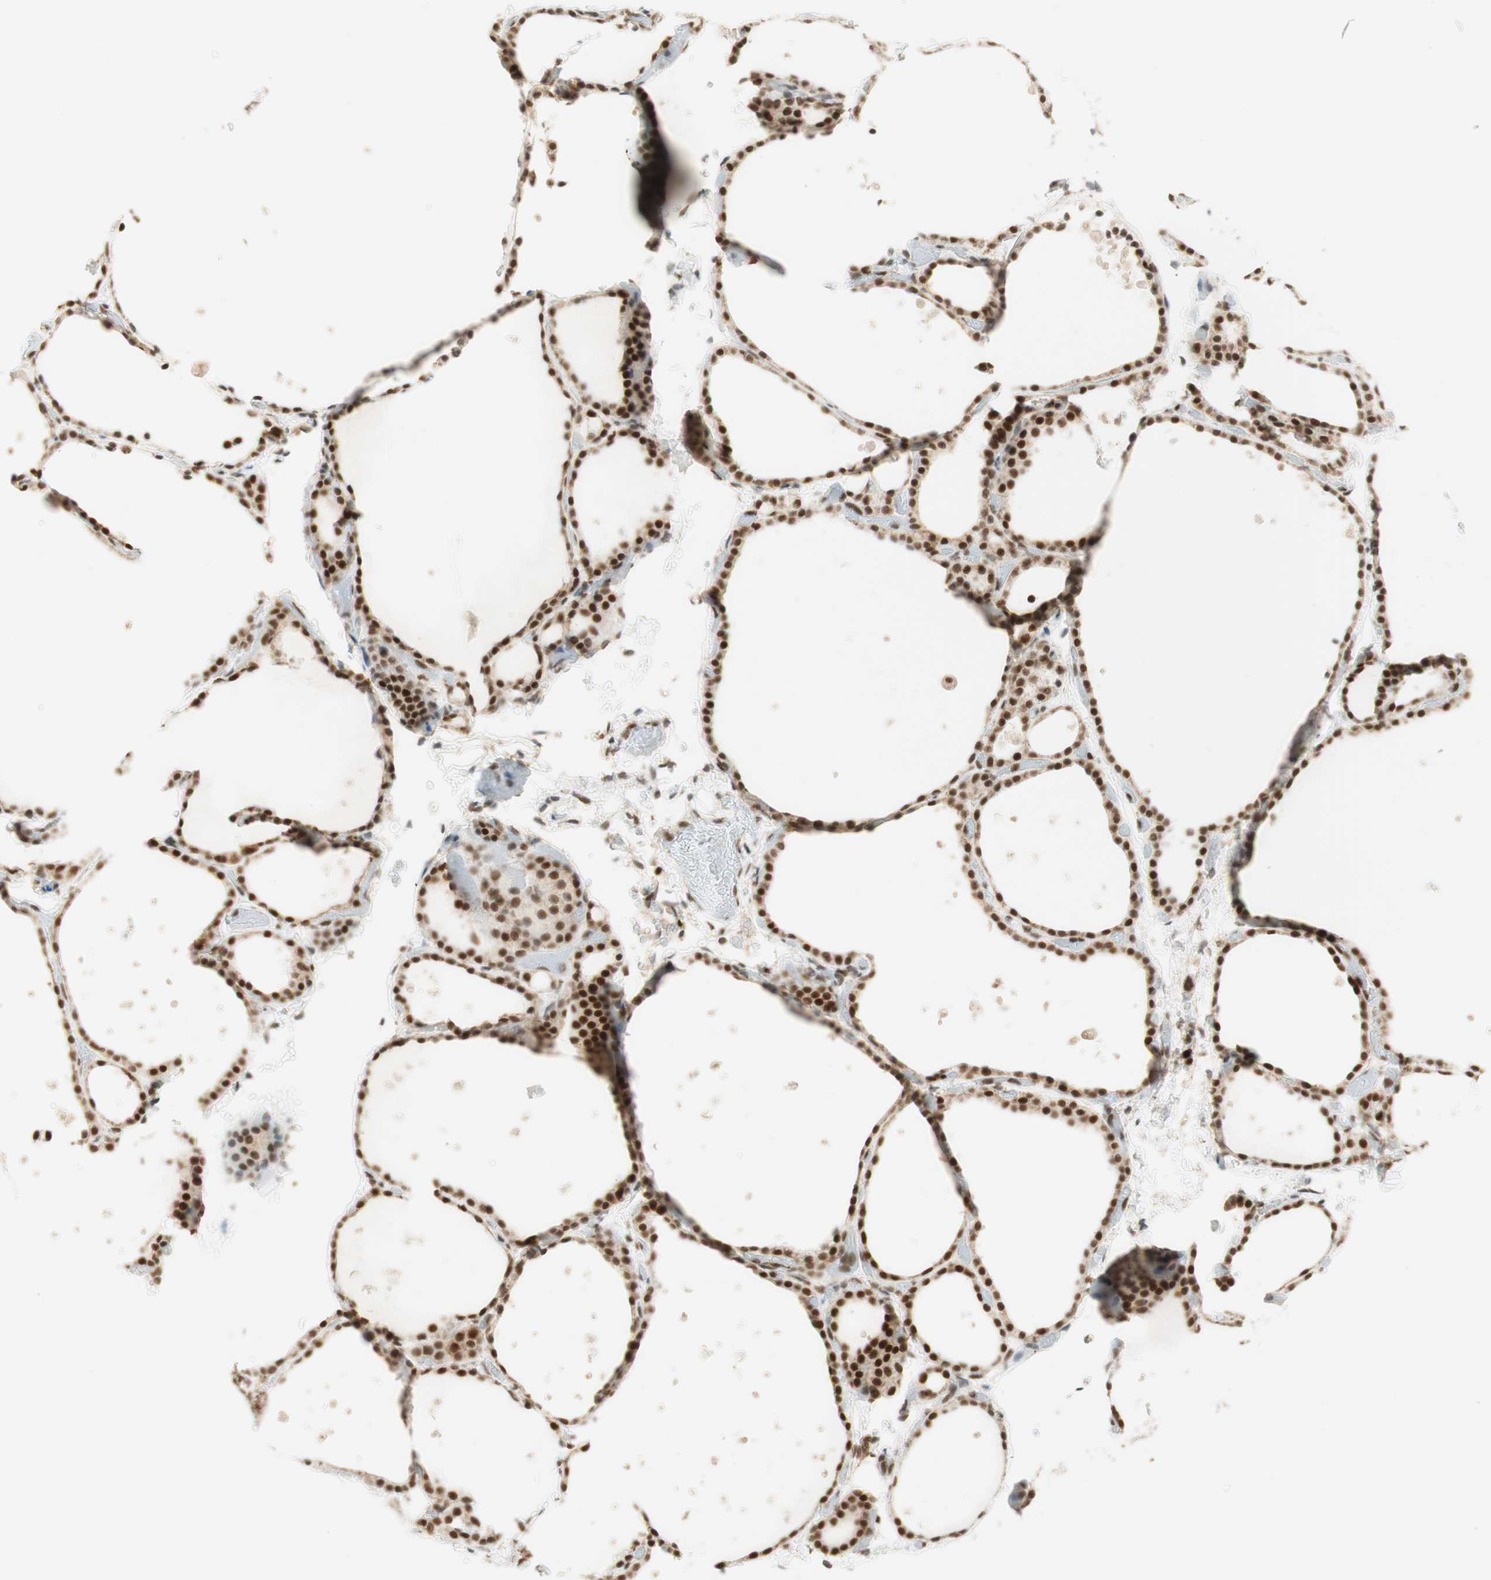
{"staining": {"intensity": "strong", "quantity": ">75%", "location": "cytoplasmic/membranous,nuclear"}, "tissue": "thyroid gland", "cell_type": "Glandular cells", "image_type": "normal", "snomed": [{"axis": "morphology", "description": "Normal tissue, NOS"}, {"axis": "topography", "description": "Thyroid gland"}], "caption": "The photomicrograph demonstrates staining of benign thyroid gland, revealing strong cytoplasmic/membranous,nuclear protein expression (brown color) within glandular cells. (Stains: DAB in brown, nuclei in blue, Microscopy: brightfield microscopy at high magnification).", "gene": "ZNF782", "patient": {"sex": "female", "age": 44}}